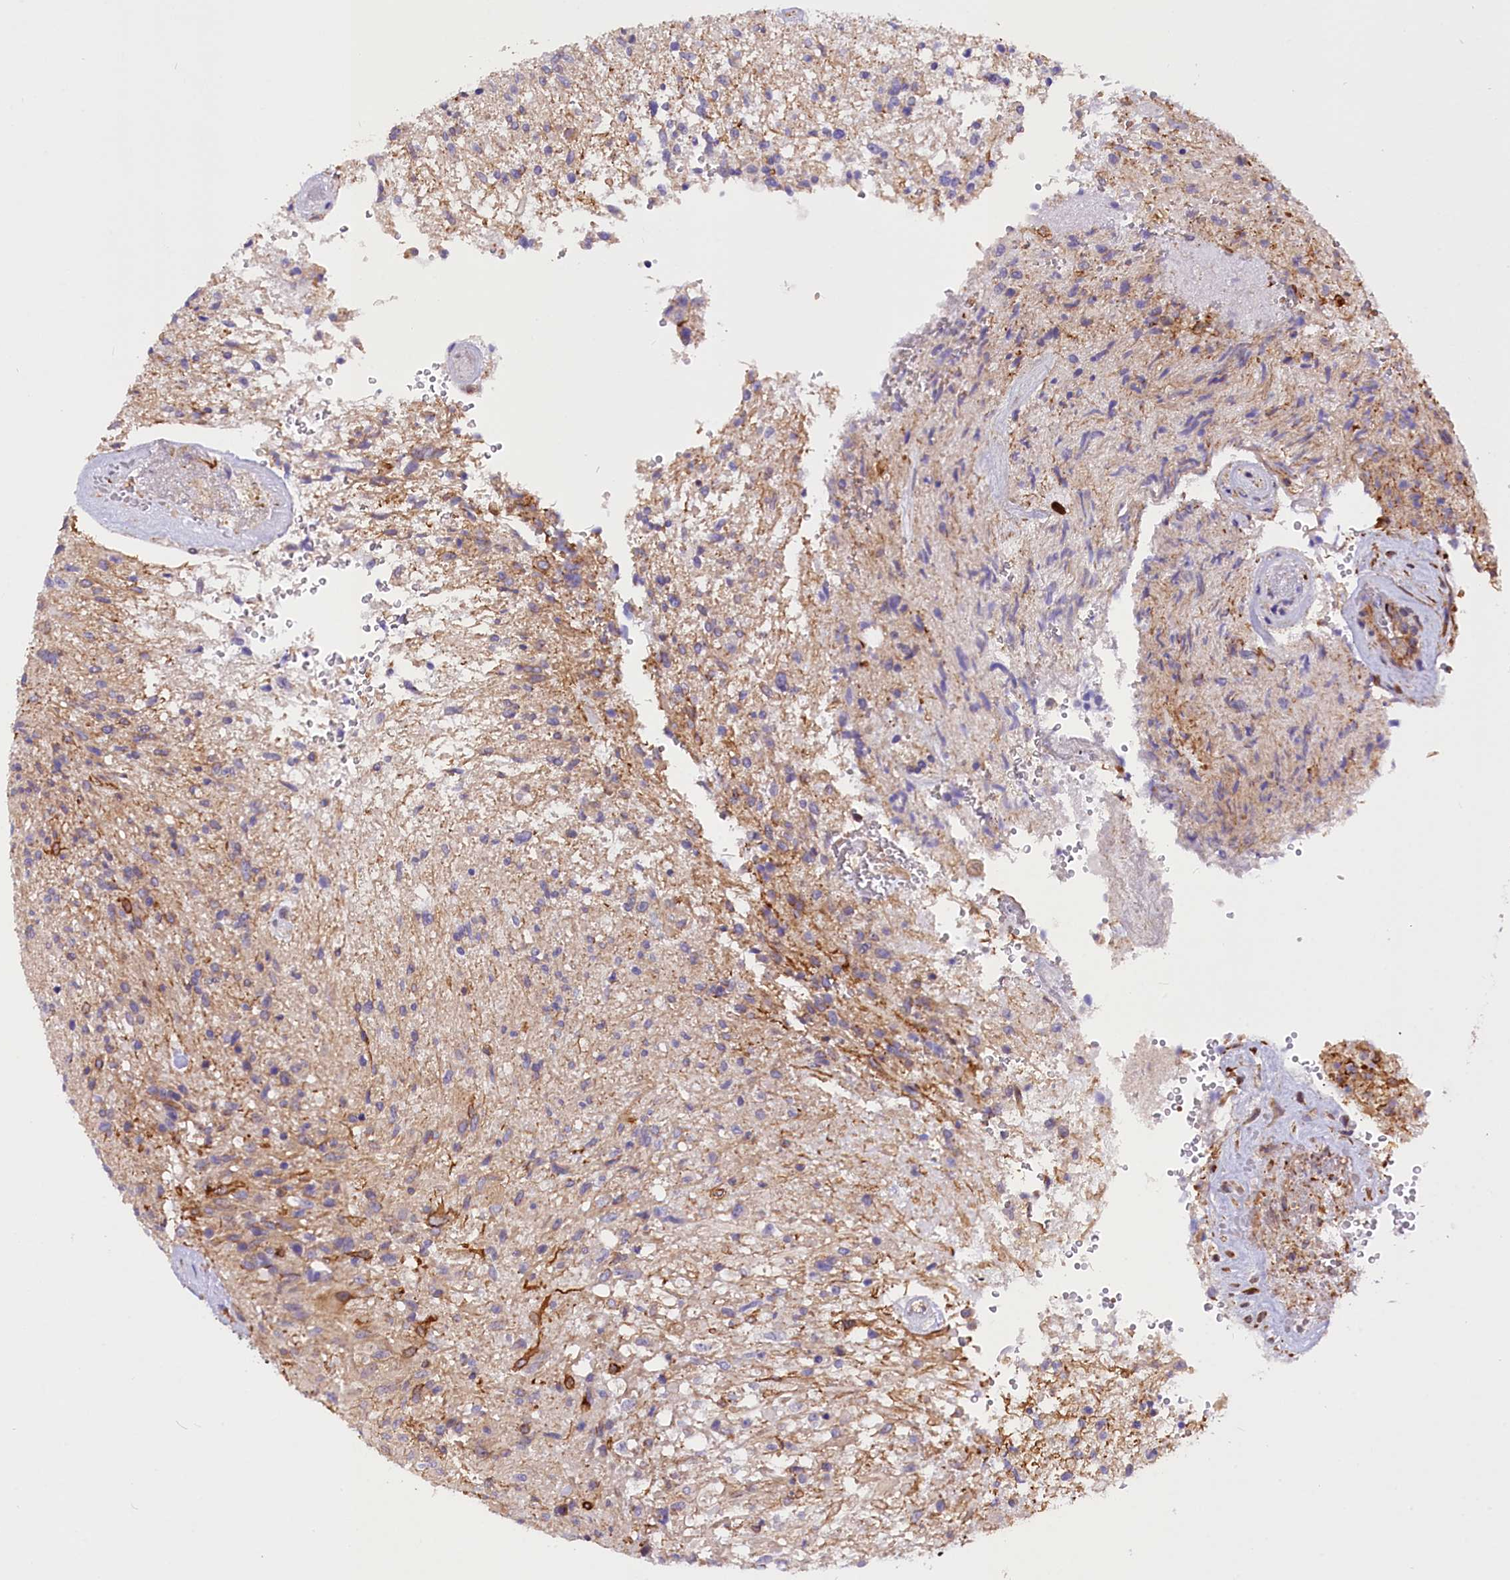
{"staining": {"intensity": "negative", "quantity": "none", "location": "none"}, "tissue": "glioma", "cell_type": "Tumor cells", "image_type": "cancer", "snomed": [{"axis": "morphology", "description": "Glioma, malignant, High grade"}, {"axis": "topography", "description": "Brain"}], "caption": "Immunohistochemical staining of glioma shows no significant expression in tumor cells. (DAB (3,3'-diaminobenzidine) immunohistochemistry (IHC) with hematoxylin counter stain).", "gene": "MED20", "patient": {"sex": "male", "age": 56}}